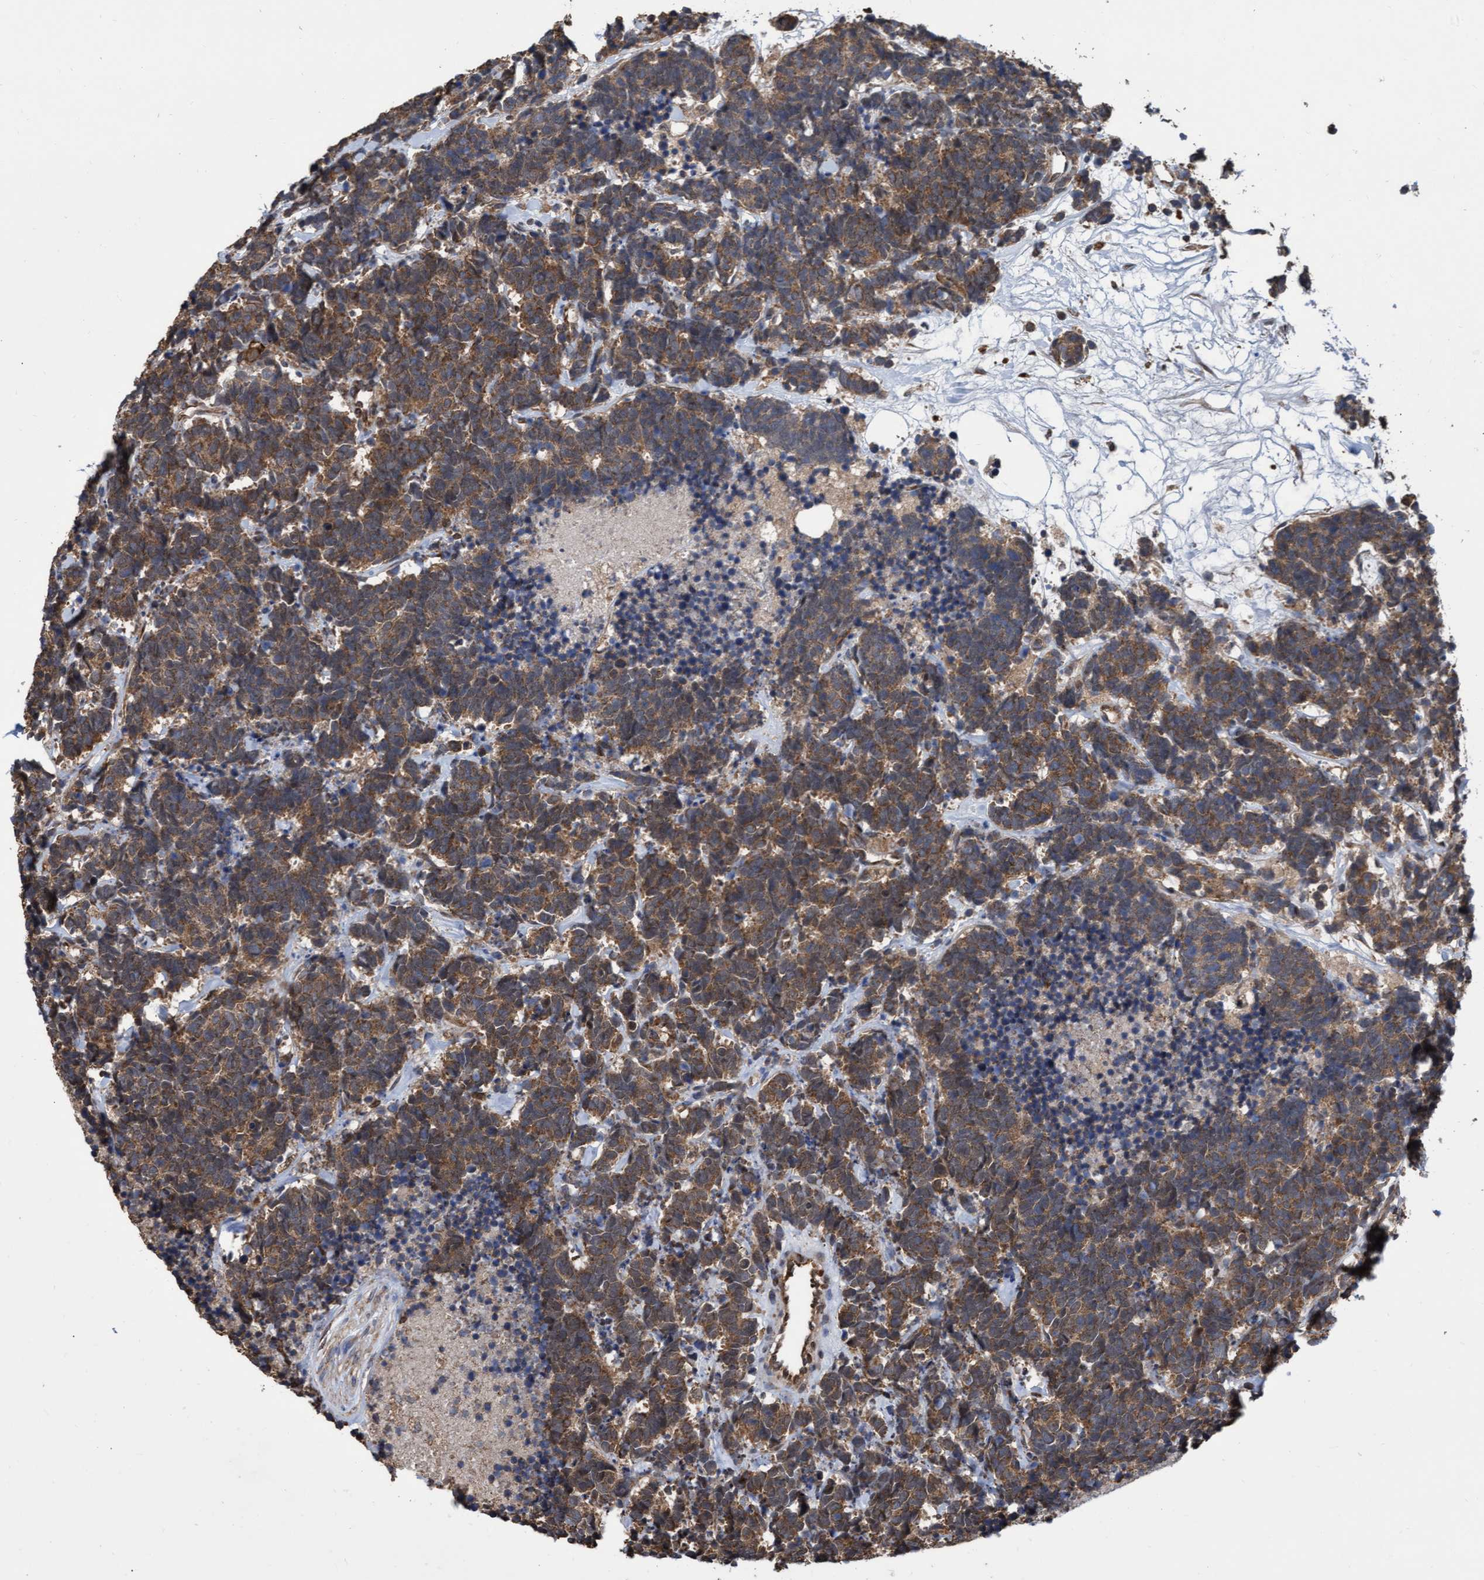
{"staining": {"intensity": "moderate", "quantity": ">75%", "location": "cytoplasmic/membranous"}, "tissue": "carcinoid", "cell_type": "Tumor cells", "image_type": "cancer", "snomed": [{"axis": "morphology", "description": "Carcinoma, NOS"}, {"axis": "morphology", "description": "Carcinoid, malignant, NOS"}, {"axis": "topography", "description": "Urinary bladder"}], "caption": "Immunohistochemistry staining of carcinoid (malignant), which reveals medium levels of moderate cytoplasmic/membranous positivity in about >75% of tumor cells indicating moderate cytoplasmic/membranous protein positivity. The staining was performed using DAB (brown) for protein detection and nuclei were counterstained in hematoxylin (blue).", "gene": "ABCF2", "patient": {"sex": "male", "age": 57}}